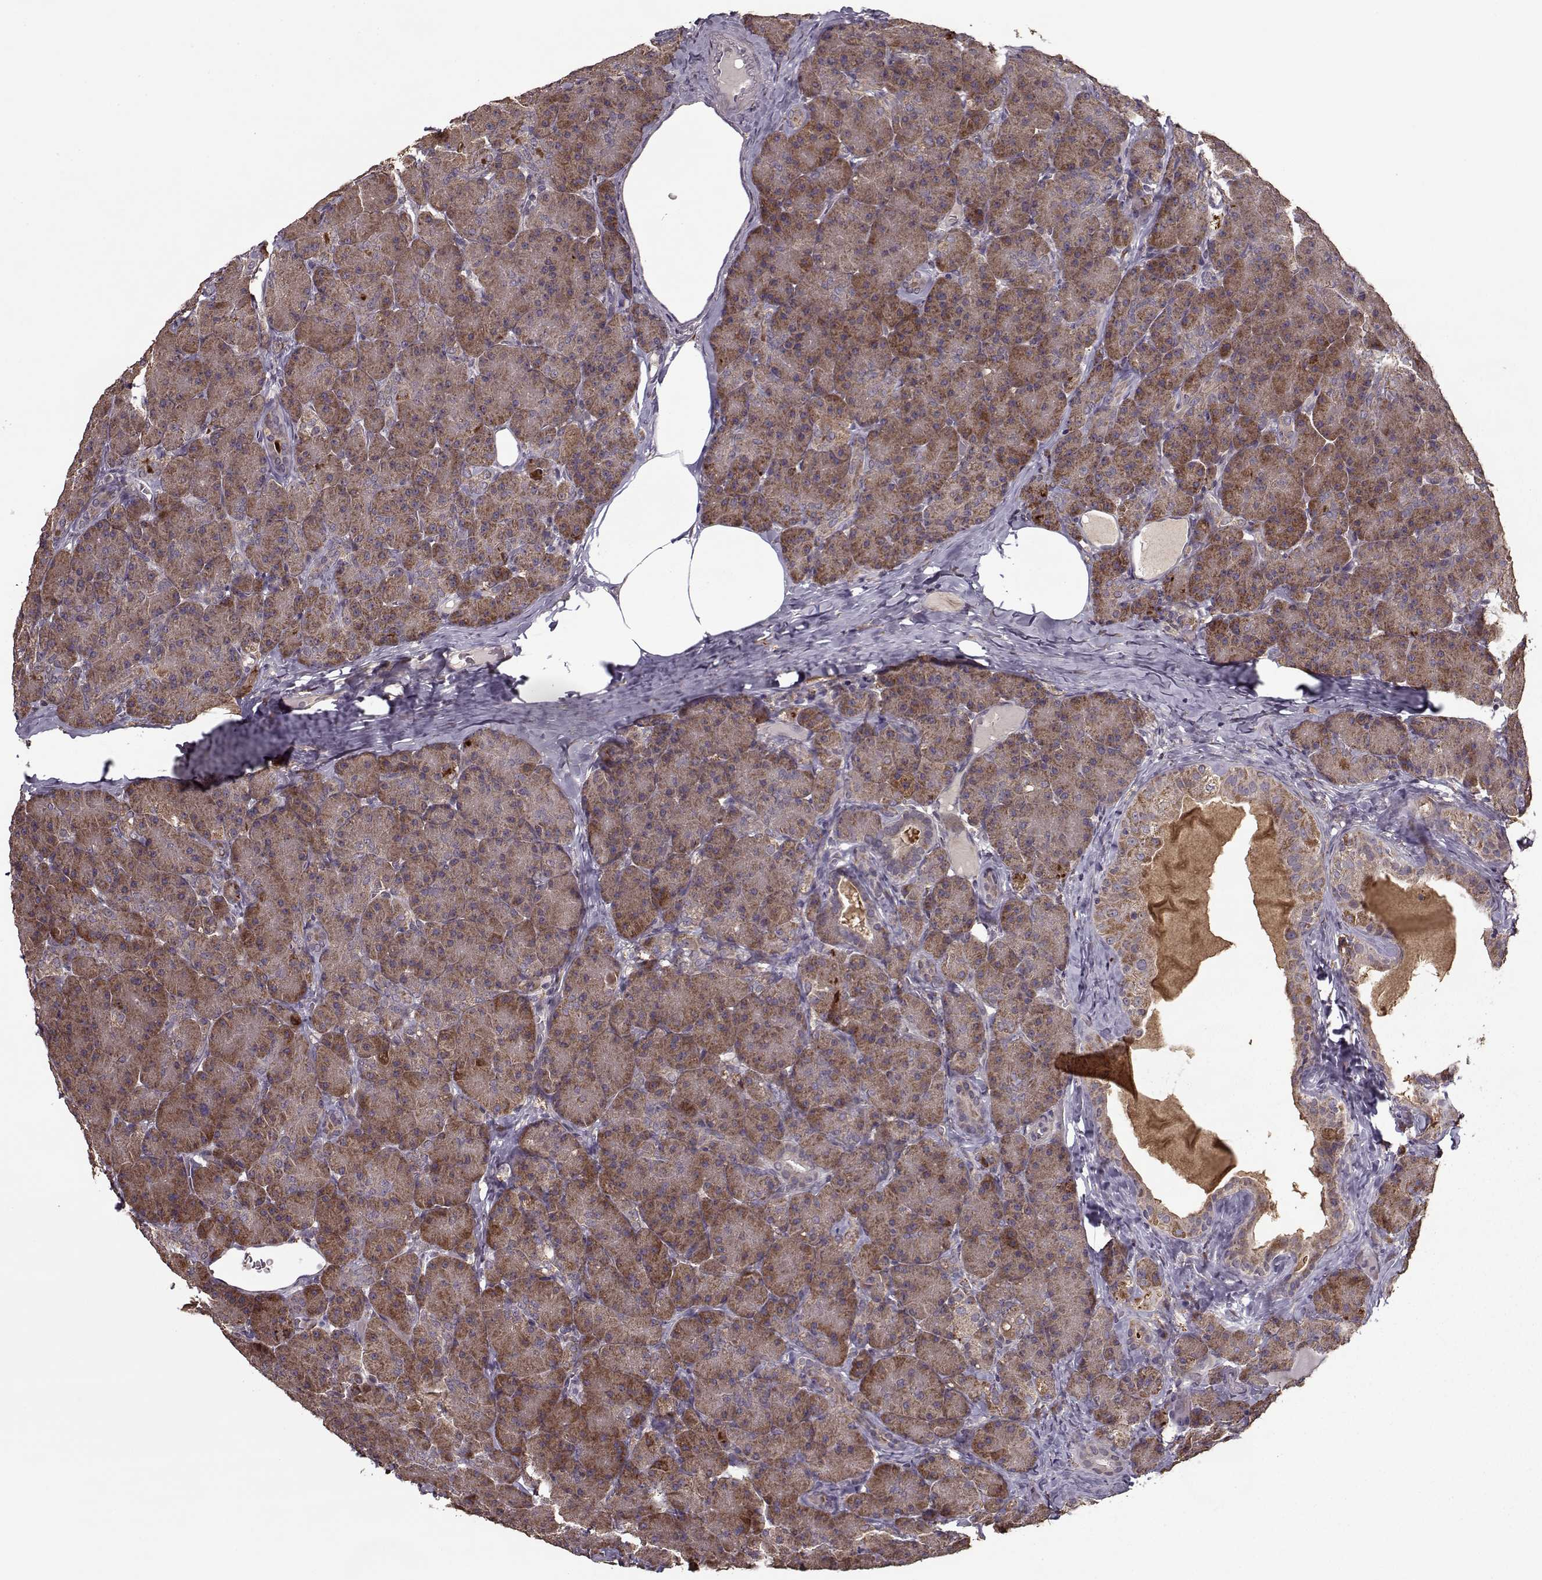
{"staining": {"intensity": "strong", "quantity": ">75%", "location": "cytoplasmic/membranous"}, "tissue": "pancreas", "cell_type": "Exocrine glandular cells", "image_type": "normal", "snomed": [{"axis": "morphology", "description": "Normal tissue, NOS"}, {"axis": "topography", "description": "Pancreas"}], "caption": "The micrograph shows immunohistochemical staining of benign pancreas. There is strong cytoplasmic/membranous expression is identified in about >75% of exocrine glandular cells.", "gene": "IMMP1L", "patient": {"sex": "male", "age": 57}}